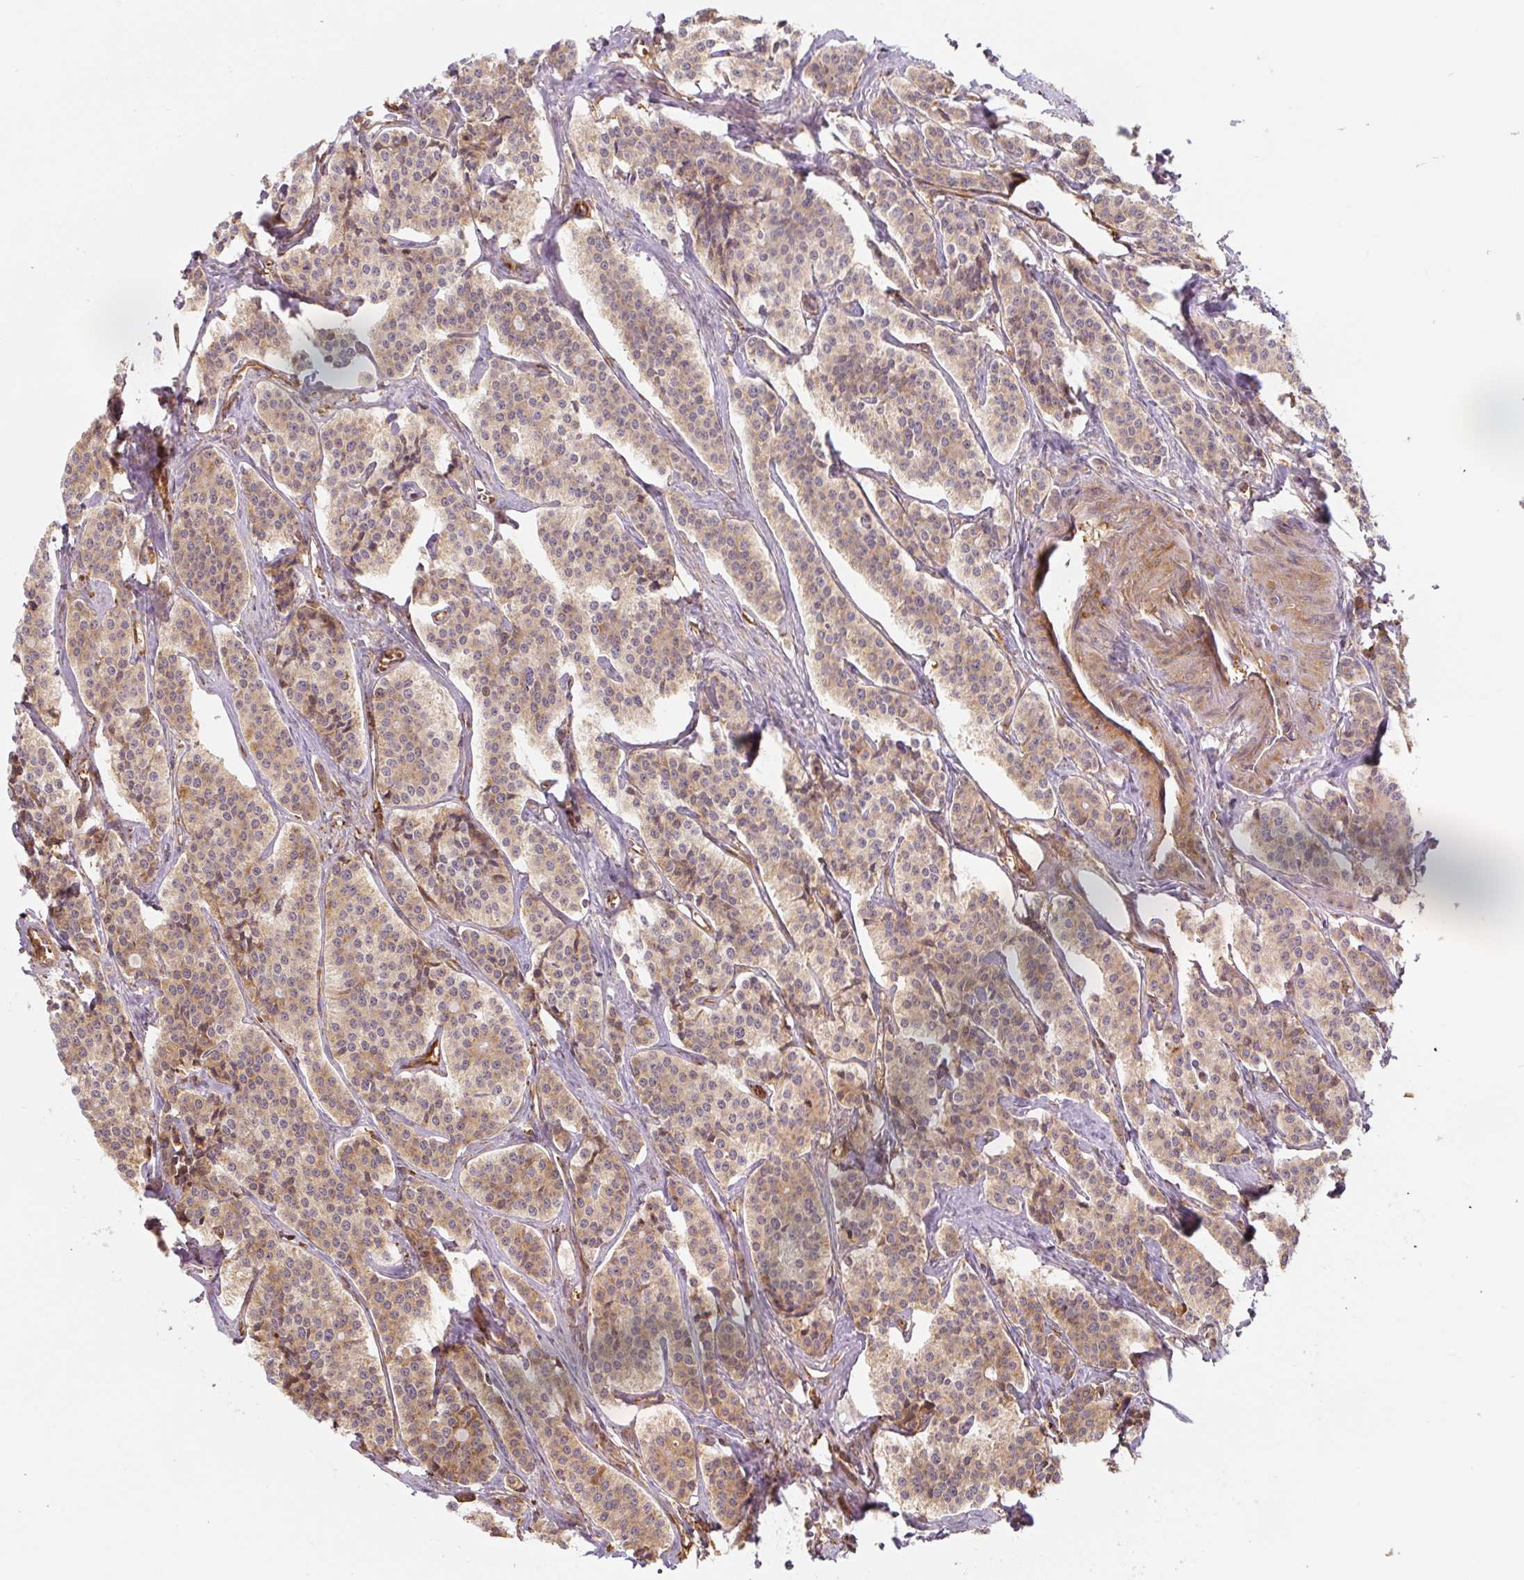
{"staining": {"intensity": "moderate", "quantity": ">75%", "location": "cytoplasmic/membranous"}, "tissue": "carcinoid", "cell_type": "Tumor cells", "image_type": "cancer", "snomed": [{"axis": "morphology", "description": "Carcinoid, malignant, NOS"}, {"axis": "topography", "description": "Small intestine"}], "caption": "This image displays carcinoid stained with IHC to label a protein in brown. The cytoplasmic/membranous of tumor cells show moderate positivity for the protein. Nuclei are counter-stained blue.", "gene": "RASA1", "patient": {"sex": "male", "age": 63}}